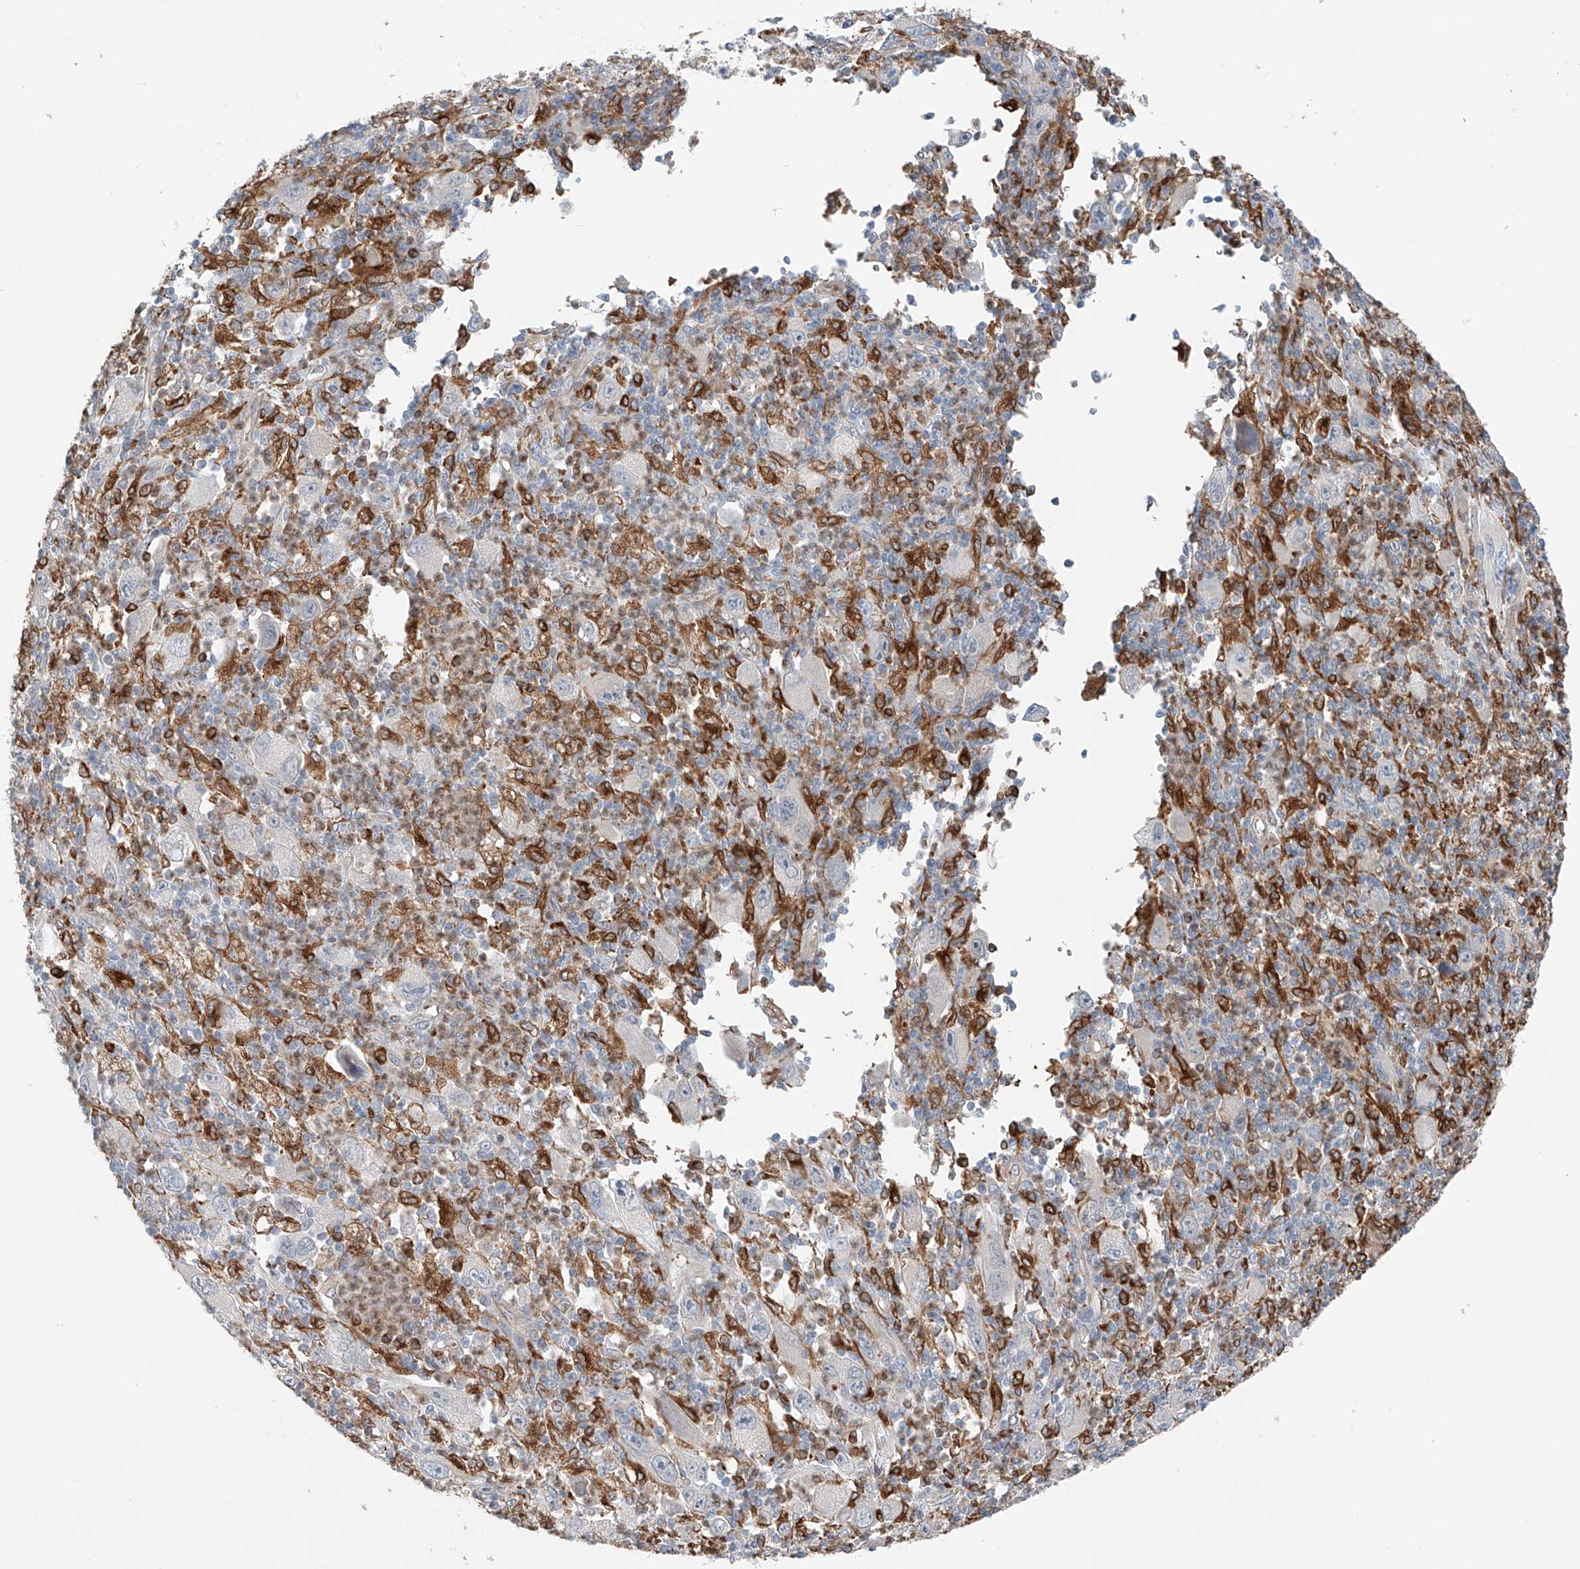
{"staining": {"intensity": "negative", "quantity": "none", "location": "none"}, "tissue": "melanoma", "cell_type": "Tumor cells", "image_type": "cancer", "snomed": [{"axis": "morphology", "description": "Malignant melanoma, Metastatic site"}, {"axis": "topography", "description": "Skin"}], "caption": "The immunohistochemistry (IHC) image has no significant staining in tumor cells of melanoma tissue.", "gene": "TBXAS1", "patient": {"sex": "female", "age": 56}}